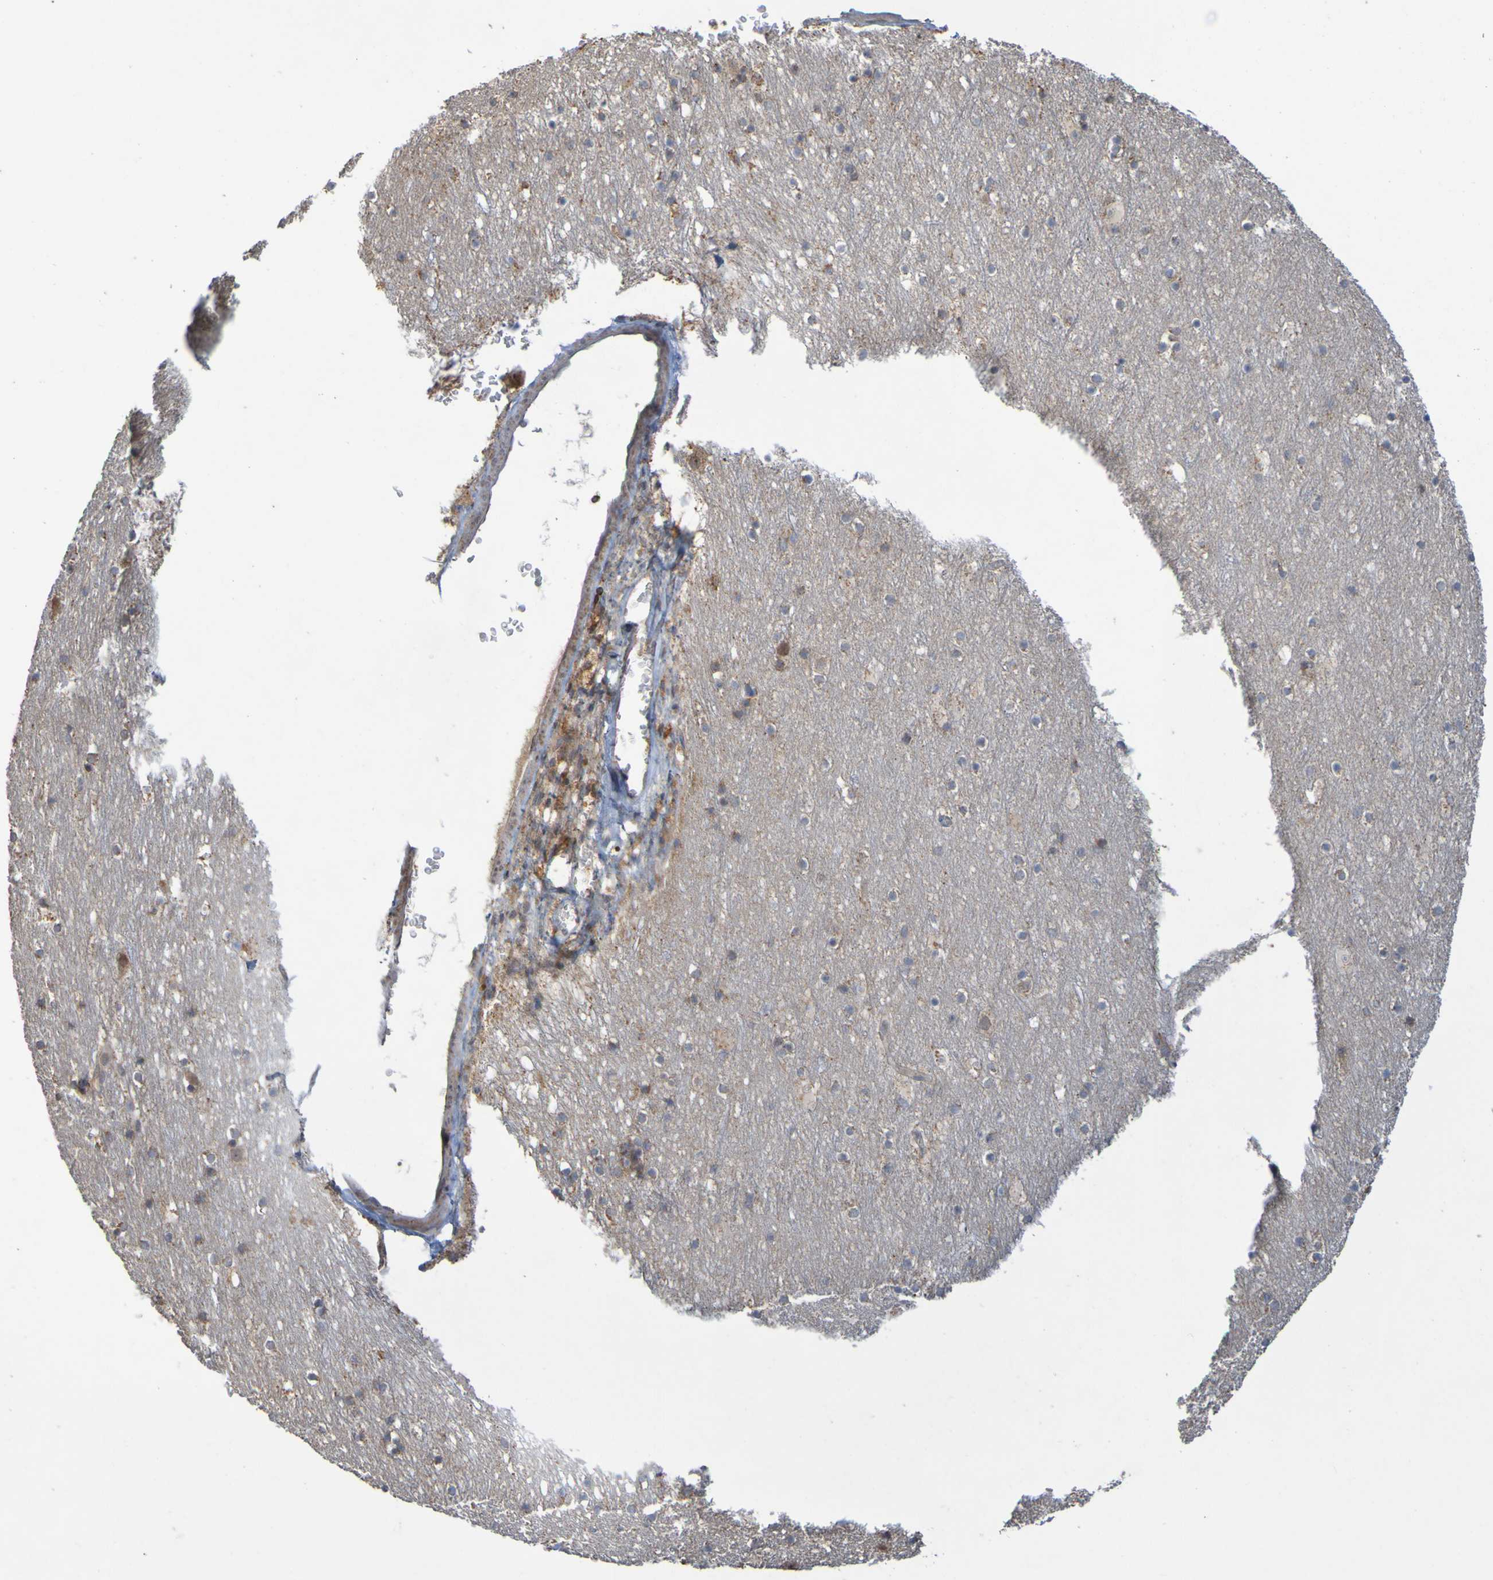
{"staining": {"intensity": "negative", "quantity": "none", "location": "none"}, "tissue": "cerebral cortex", "cell_type": "Endothelial cells", "image_type": "normal", "snomed": [{"axis": "morphology", "description": "Normal tissue, NOS"}, {"axis": "topography", "description": "Cerebral cortex"}], "caption": "IHC histopathology image of normal cerebral cortex stained for a protein (brown), which shows no expression in endothelial cells.", "gene": "TMBIM1", "patient": {"sex": "male", "age": 45}}